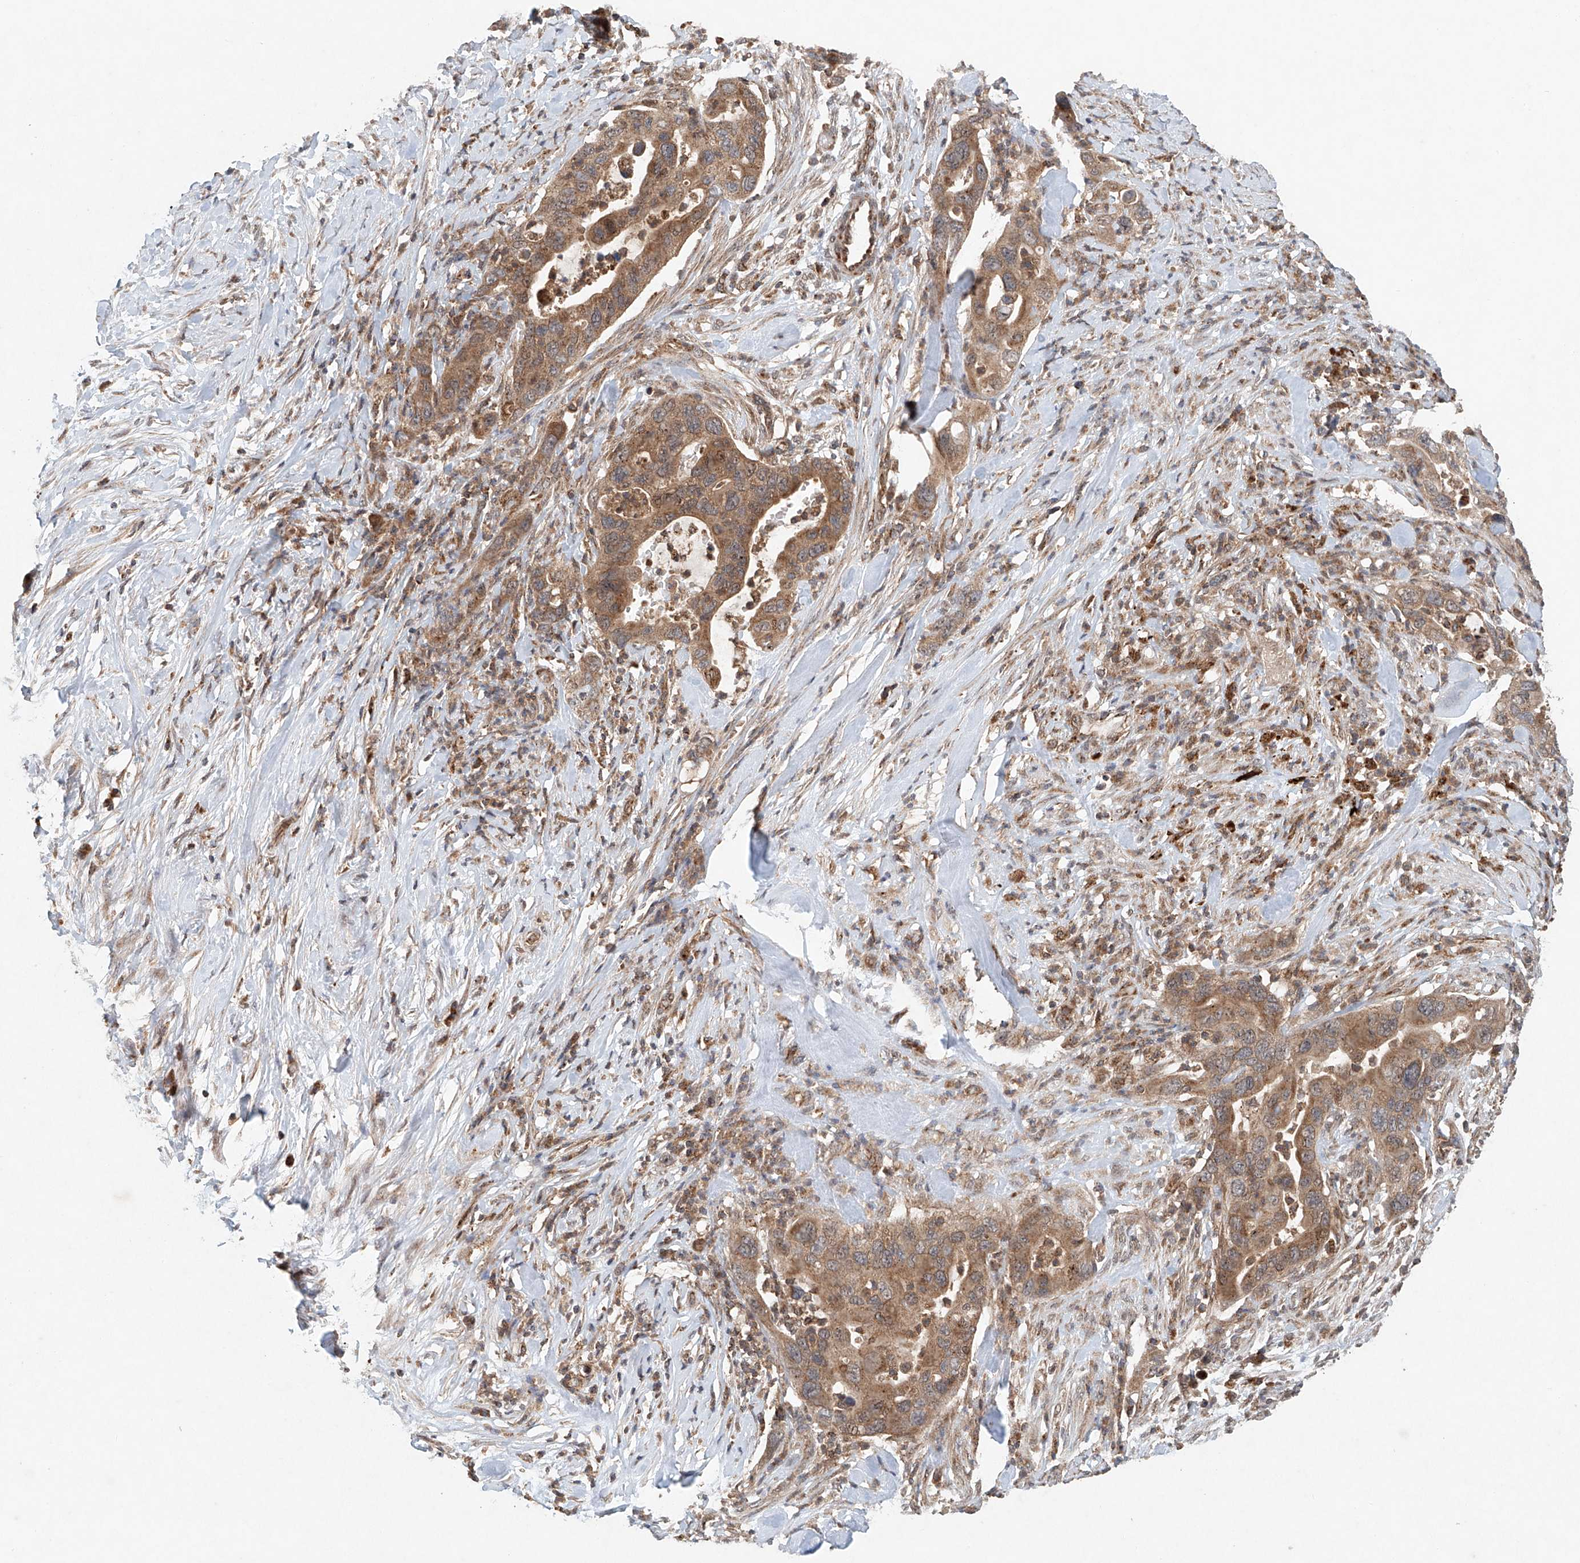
{"staining": {"intensity": "moderate", "quantity": ">75%", "location": "cytoplasmic/membranous"}, "tissue": "pancreatic cancer", "cell_type": "Tumor cells", "image_type": "cancer", "snomed": [{"axis": "morphology", "description": "Adenocarcinoma, NOS"}, {"axis": "topography", "description": "Pancreas"}], "caption": "This is an image of immunohistochemistry (IHC) staining of adenocarcinoma (pancreatic), which shows moderate staining in the cytoplasmic/membranous of tumor cells.", "gene": "DCAF11", "patient": {"sex": "female", "age": 71}}